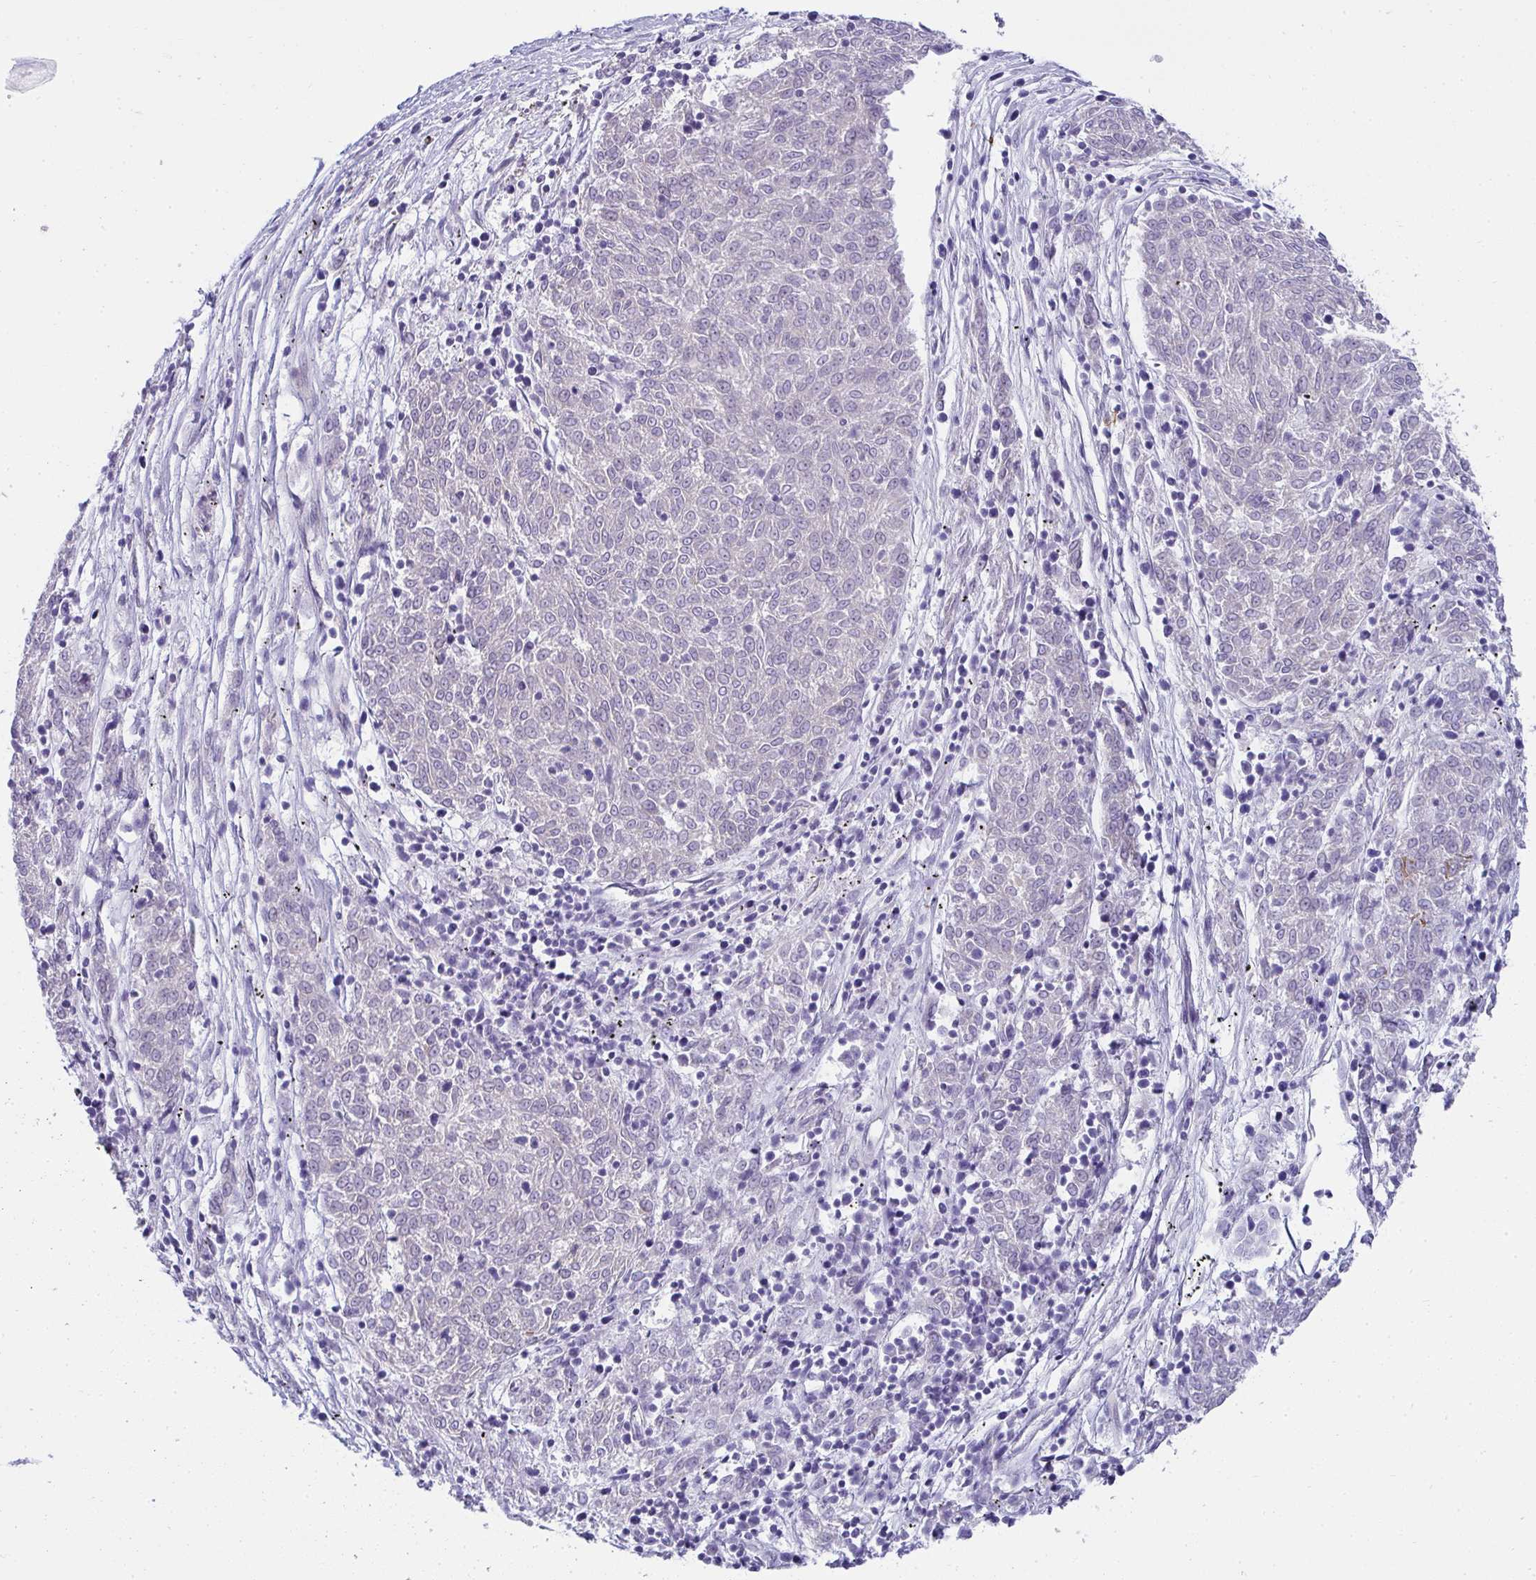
{"staining": {"intensity": "negative", "quantity": "none", "location": "none"}, "tissue": "melanoma", "cell_type": "Tumor cells", "image_type": "cancer", "snomed": [{"axis": "morphology", "description": "Malignant melanoma, NOS"}, {"axis": "topography", "description": "Skin"}], "caption": "Tumor cells show no significant expression in melanoma.", "gene": "AK5", "patient": {"sex": "female", "age": 72}}